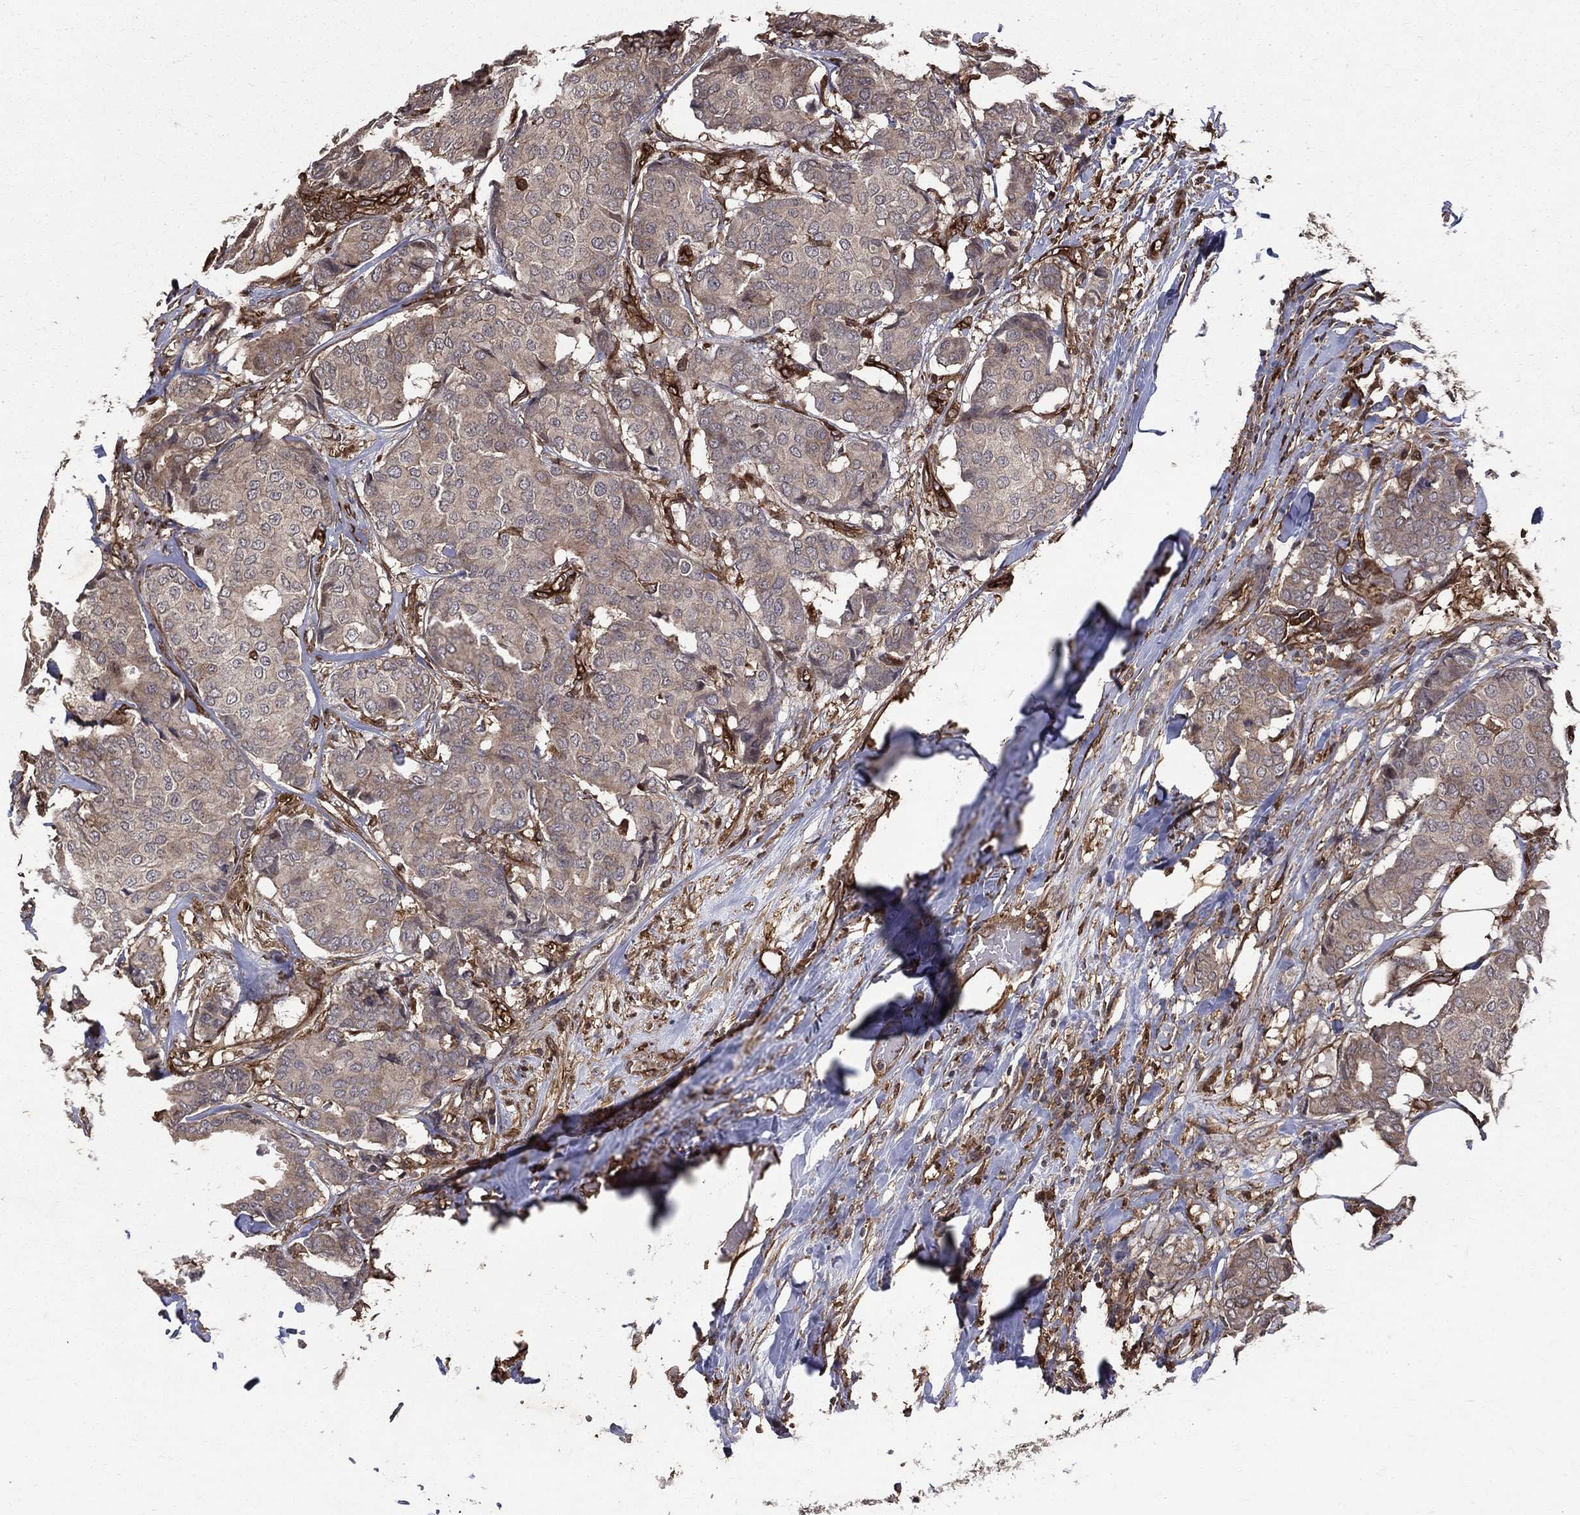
{"staining": {"intensity": "weak", "quantity": "<25%", "location": "cytoplasmic/membranous"}, "tissue": "breast cancer", "cell_type": "Tumor cells", "image_type": "cancer", "snomed": [{"axis": "morphology", "description": "Duct carcinoma"}, {"axis": "topography", "description": "Breast"}], "caption": "Immunohistochemistry (IHC) histopathology image of human breast infiltrating ductal carcinoma stained for a protein (brown), which demonstrates no staining in tumor cells.", "gene": "DPYSL2", "patient": {"sex": "female", "age": 75}}